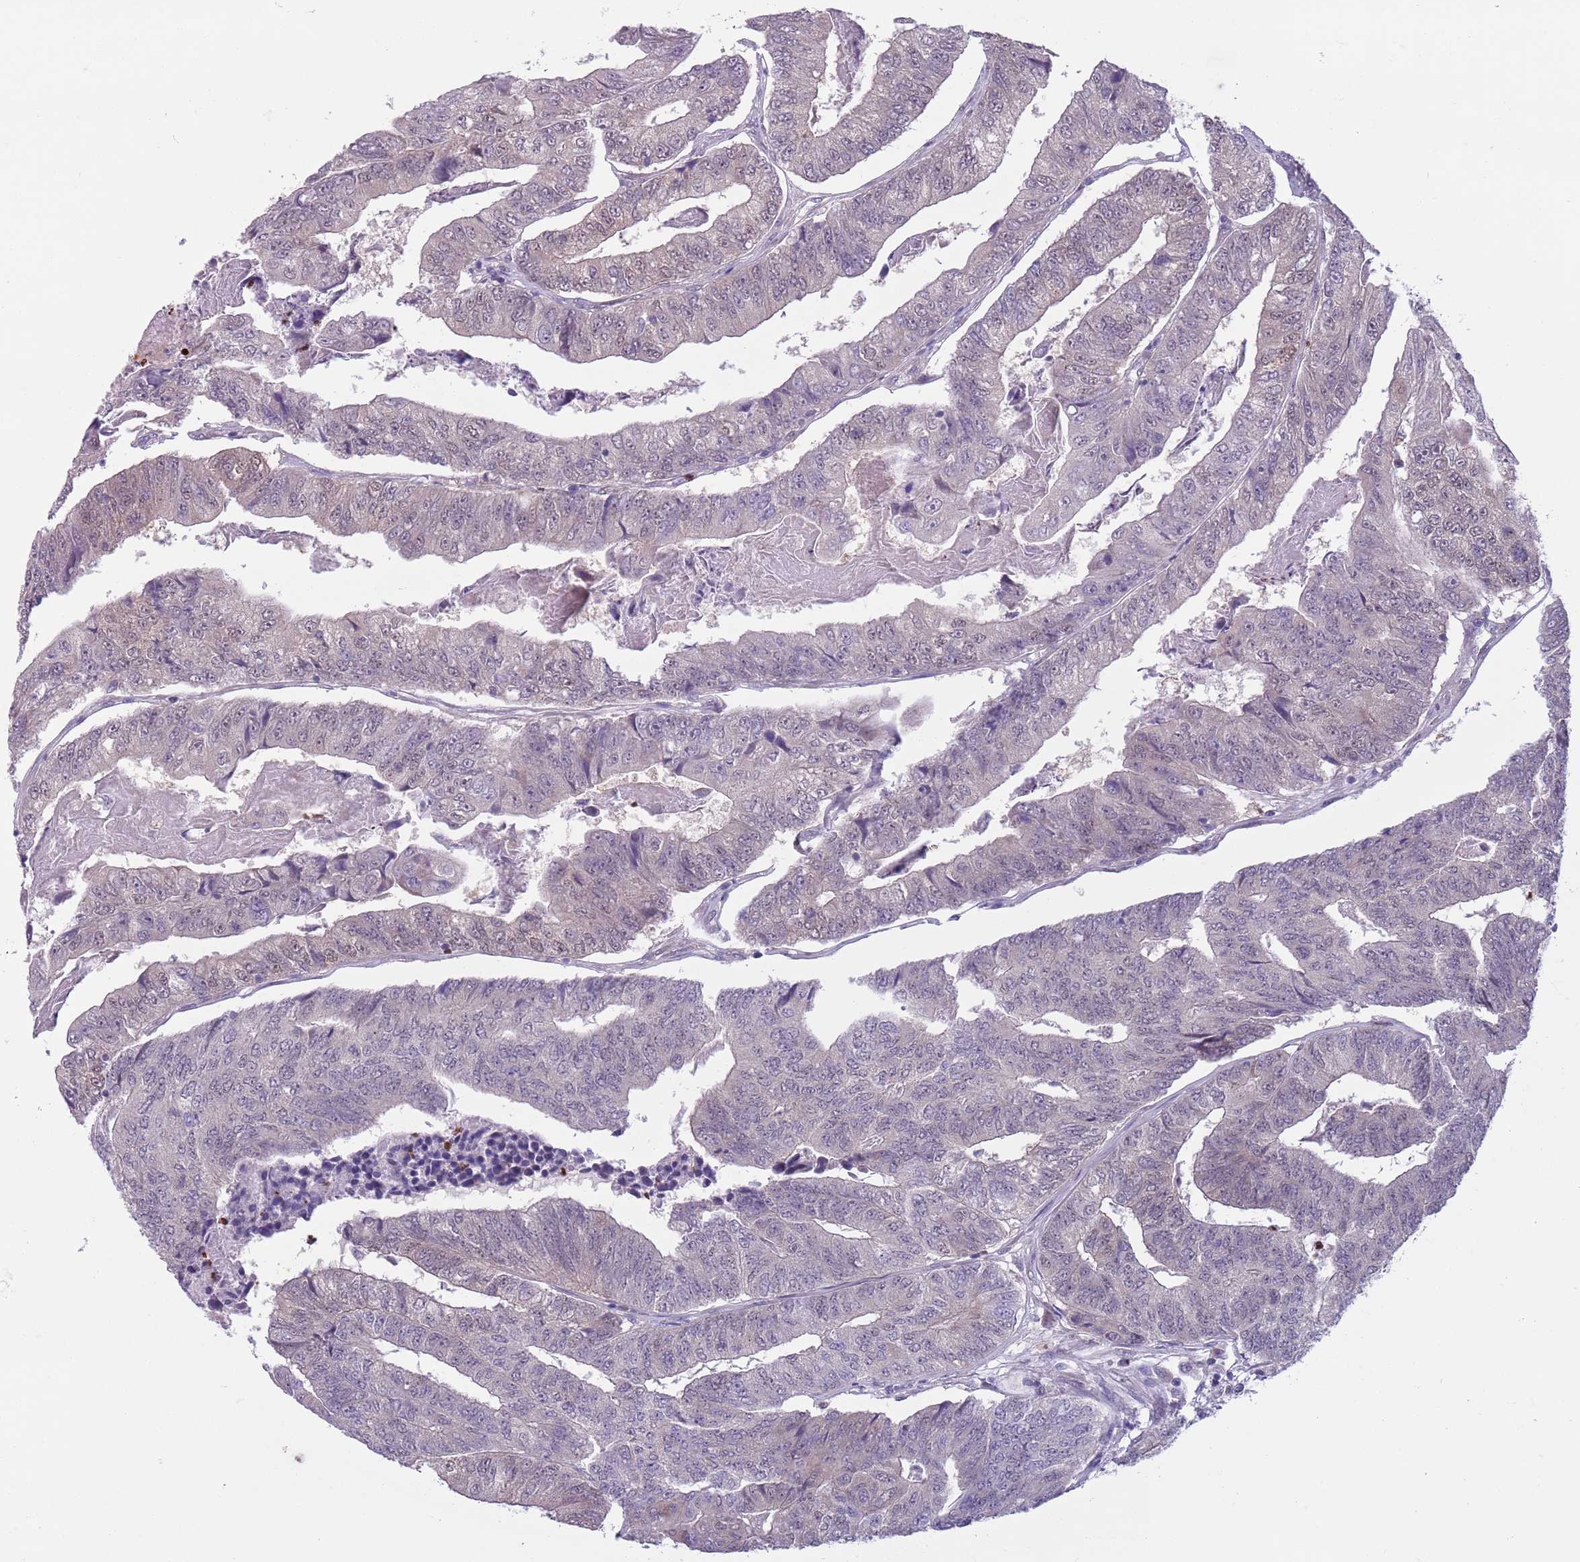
{"staining": {"intensity": "negative", "quantity": "none", "location": "none"}, "tissue": "colorectal cancer", "cell_type": "Tumor cells", "image_type": "cancer", "snomed": [{"axis": "morphology", "description": "Adenocarcinoma, NOS"}, {"axis": "topography", "description": "Colon"}], "caption": "Tumor cells are negative for protein expression in human adenocarcinoma (colorectal).", "gene": "ADCY7", "patient": {"sex": "female", "age": 67}}